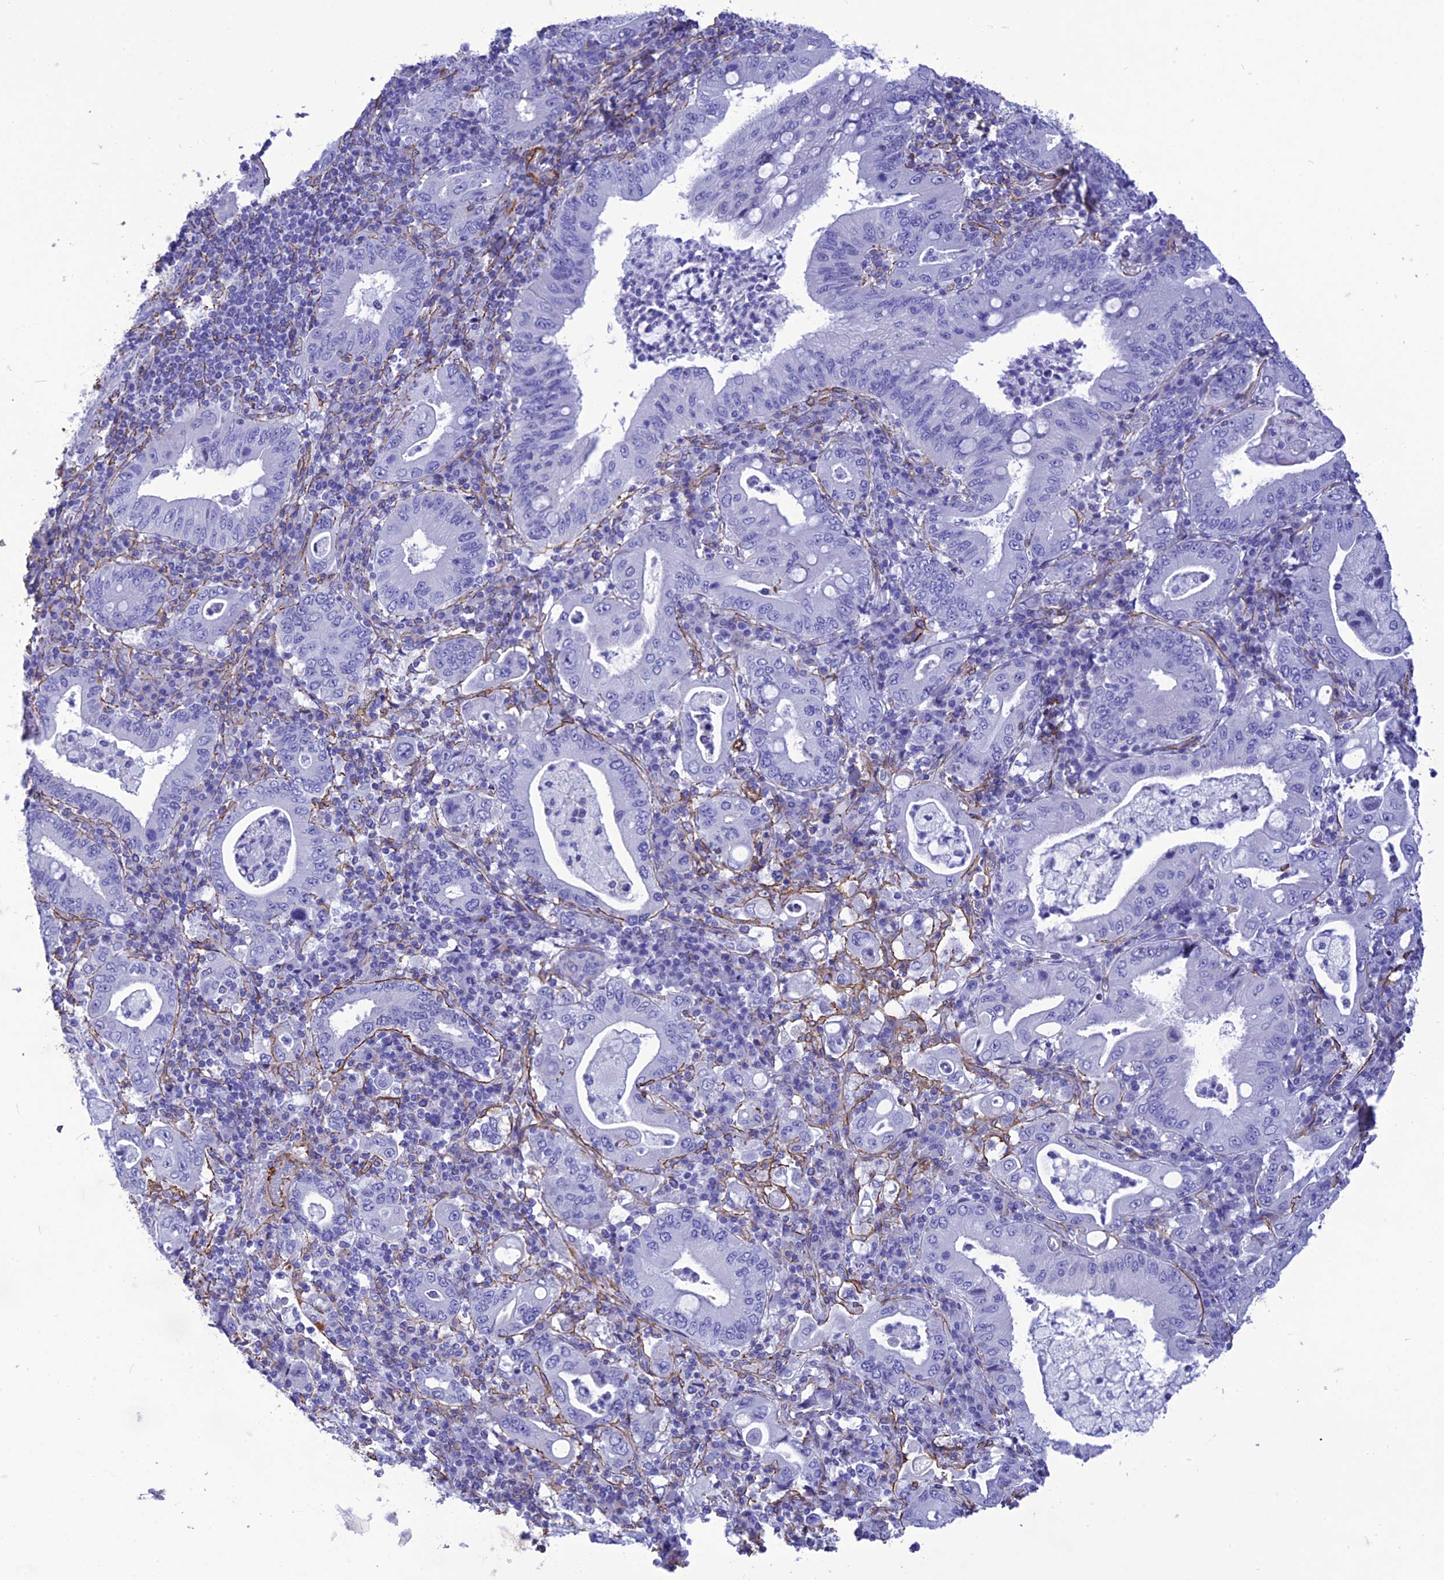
{"staining": {"intensity": "negative", "quantity": "none", "location": "none"}, "tissue": "stomach cancer", "cell_type": "Tumor cells", "image_type": "cancer", "snomed": [{"axis": "morphology", "description": "Normal tissue, NOS"}, {"axis": "morphology", "description": "Adenocarcinoma, NOS"}, {"axis": "topography", "description": "Esophagus"}, {"axis": "topography", "description": "Stomach, upper"}, {"axis": "topography", "description": "Peripheral nerve tissue"}], "caption": "The micrograph exhibits no significant staining in tumor cells of stomach cancer.", "gene": "NKD1", "patient": {"sex": "male", "age": 62}}